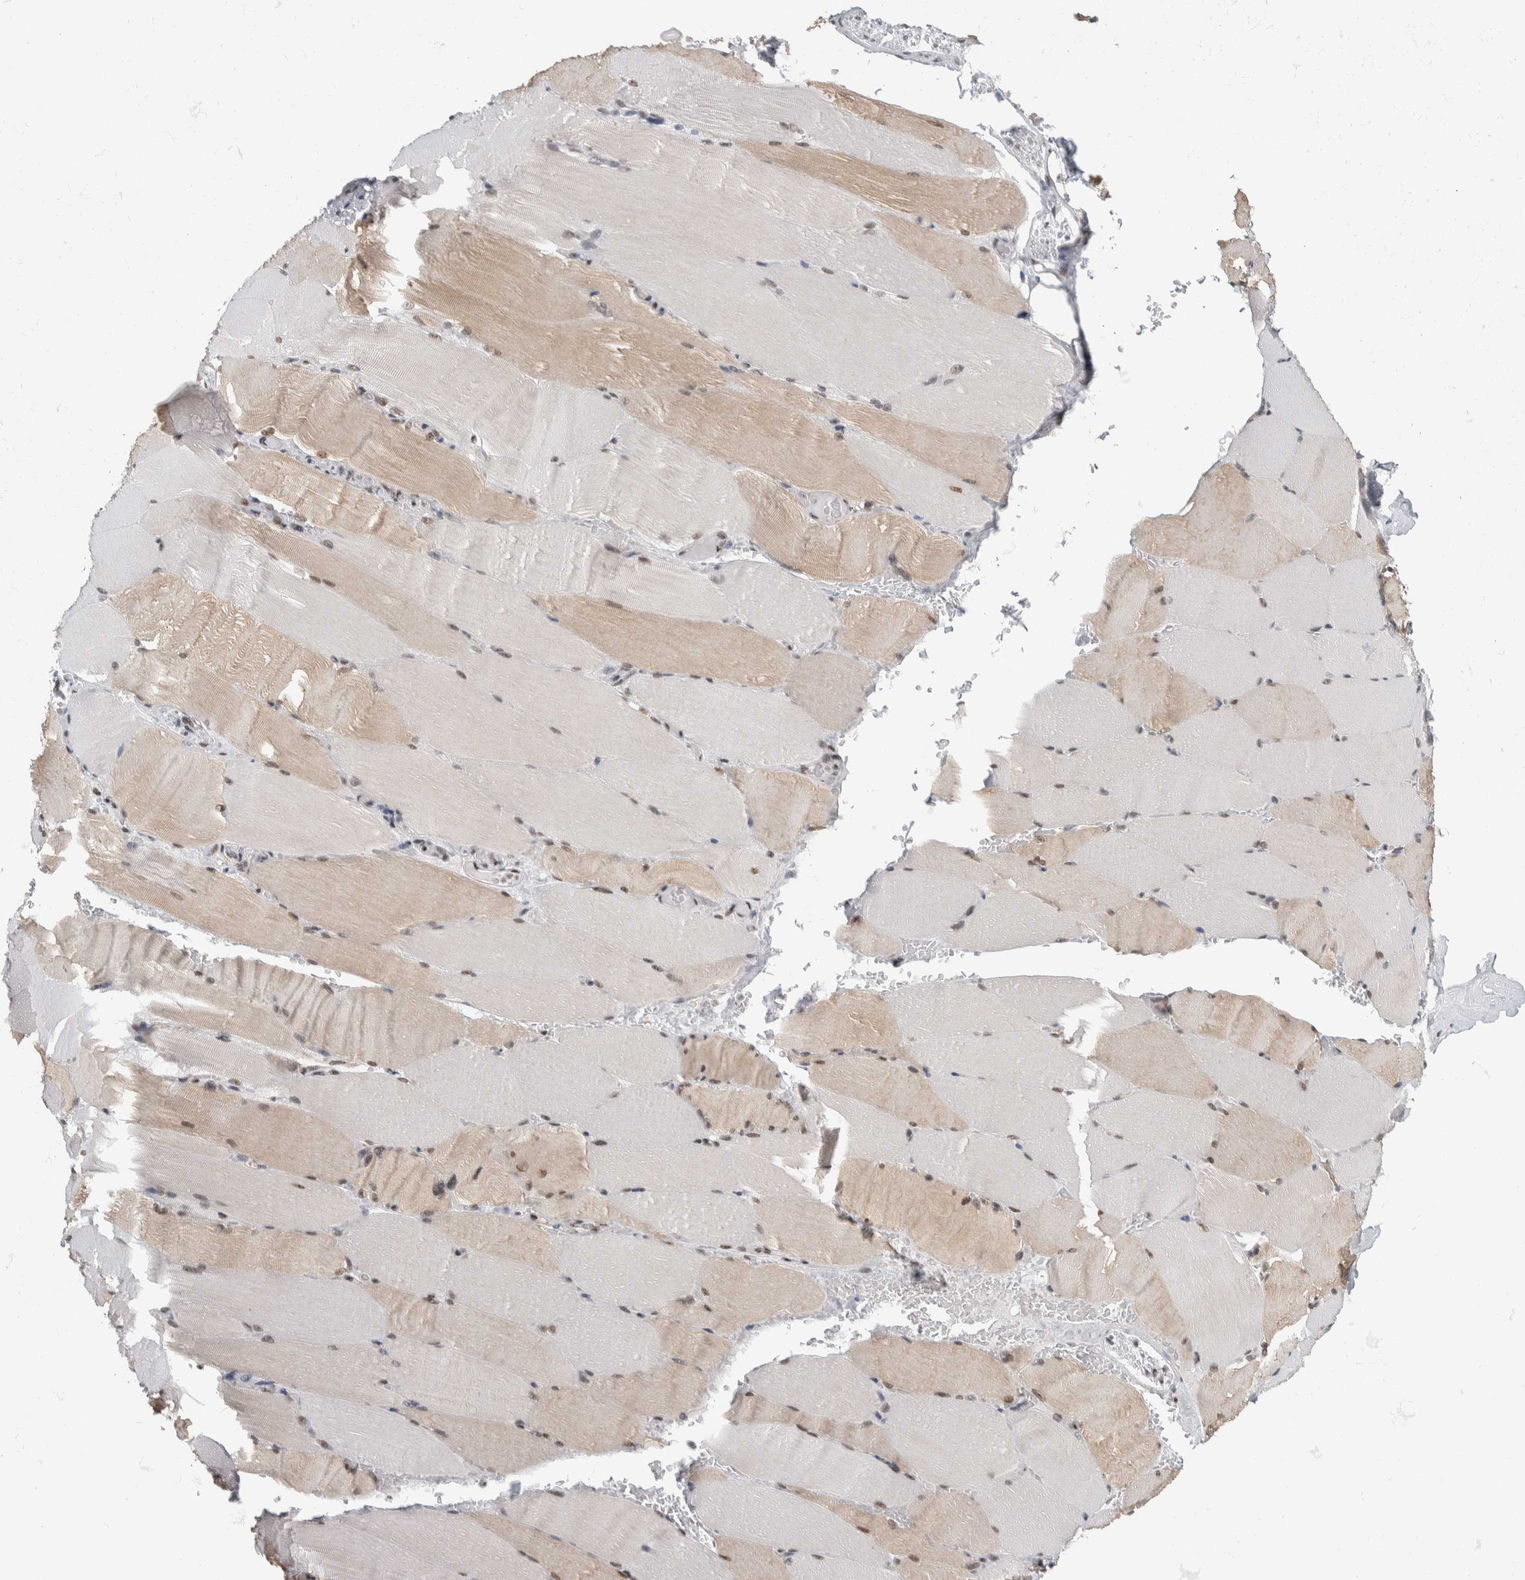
{"staining": {"intensity": "weak", "quantity": "25%-75%", "location": "cytoplasmic/membranous,nuclear"}, "tissue": "skeletal muscle", "cell_type": "Myocytes", "image_type": "normal", "snomed": [{"axis": "morphology", "description": "Normal tissue, NOS"}, {"axis": "topography", "description": "Skeletal muscle"}, {"axis": "topography", "description": "Parathyroid gland"}], "caption": "Normal skeletal muscle was stained to show a protein in brown. There is low levels of weak cytoplasmic/membranous,nuclear expression in approximately 25%-75% of myocytes. (DAB (3,3'-diaminobenzidine) IHC with brightfield microscopy, high magnification).", "gene": "TAX1BP1", "patient": {"sex": "female", "age": 37}}